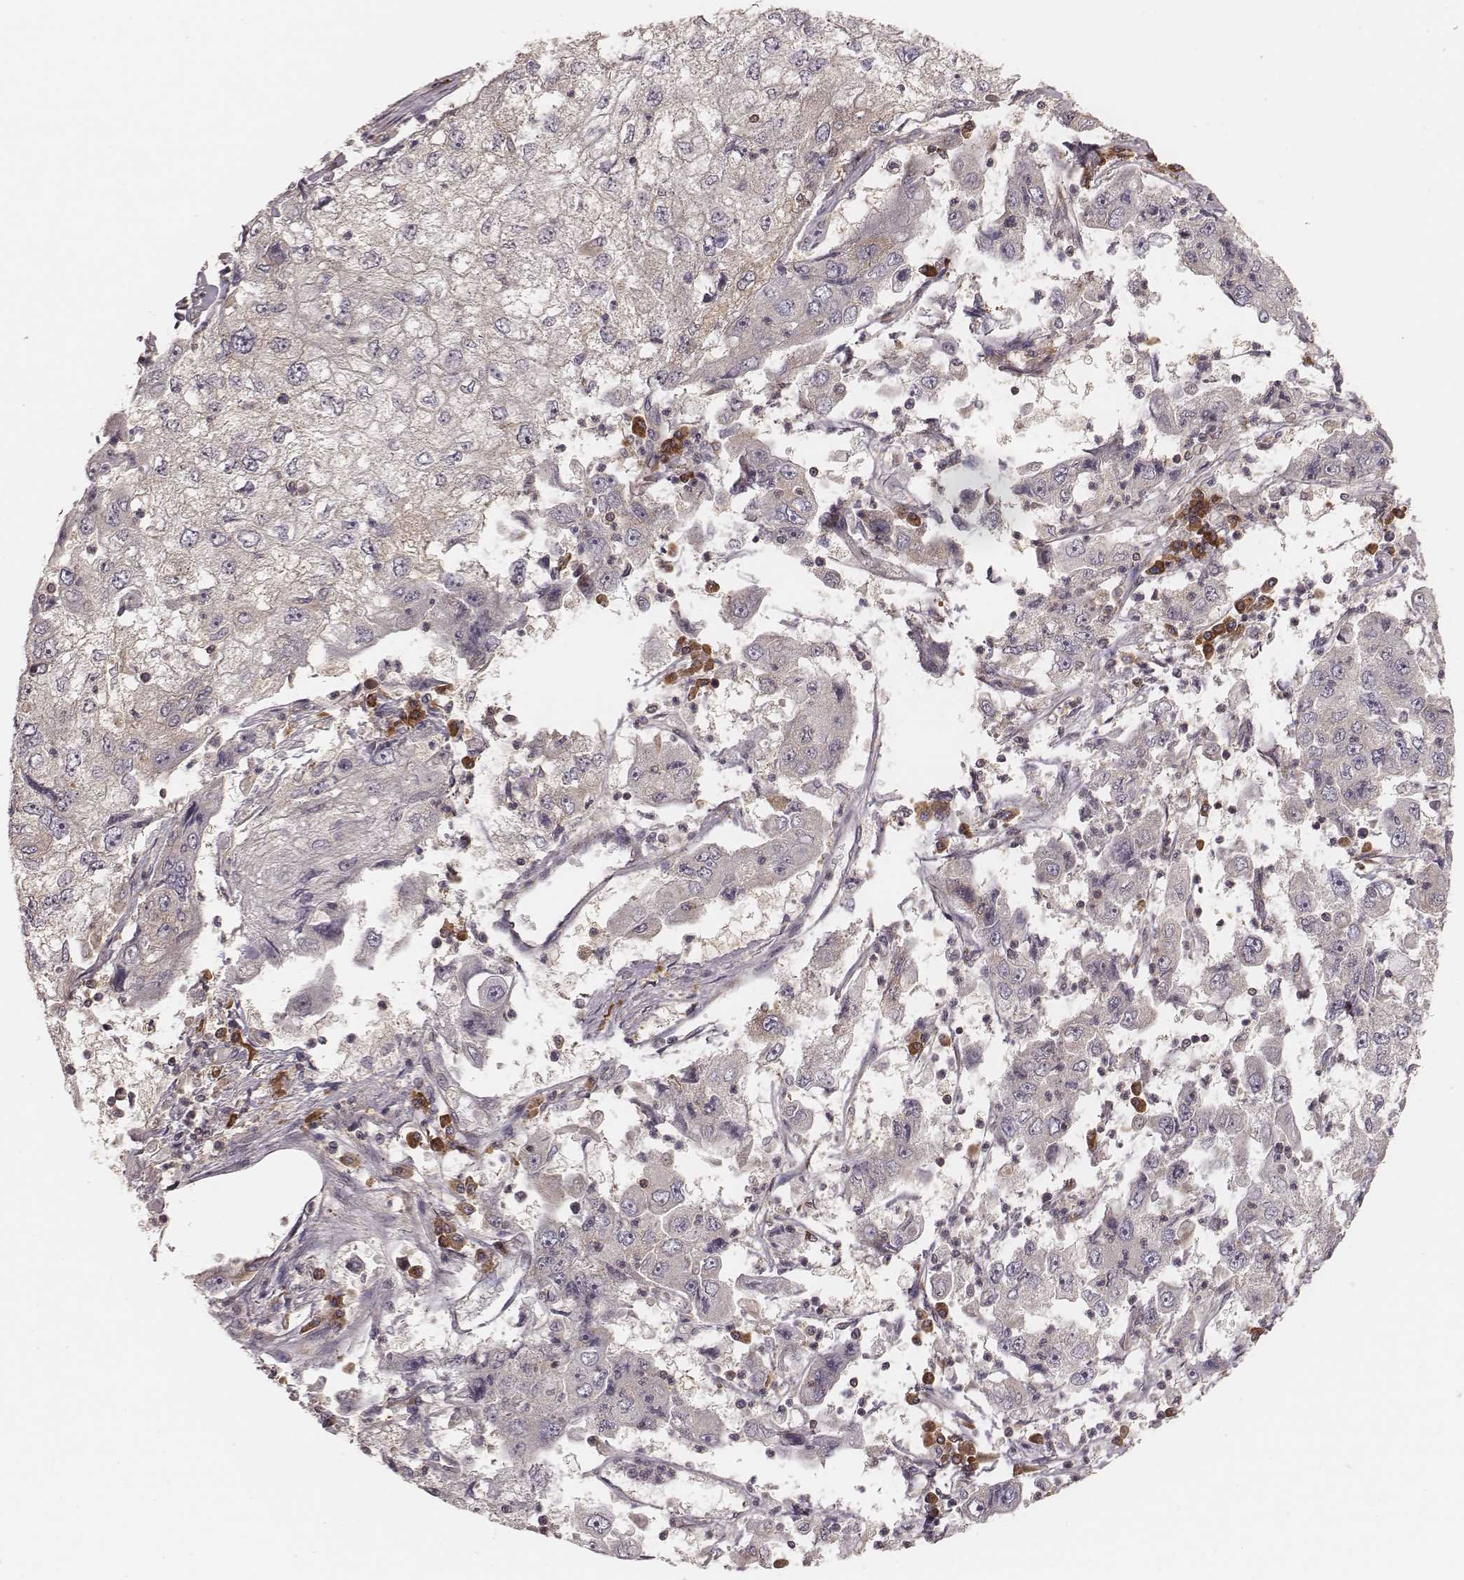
{"staining": {"intensity": "negative", "quantity": "none", "location": "none"}, "tissue": "cervical cancer", "cell_type": "Tumor cells", "image_type": "cancer", "snomed": [{"axis": "morphology", "description": "Squamous cell carcinoma, NOS"}, {"axis": "topography", "description": "Cervix"}], "caption": "Tumor cells are negative for brown protein staining in cervical squamous cell carcinoma.", "gene": "CARS1", "patient": {"sex": "female", "age": 36}}